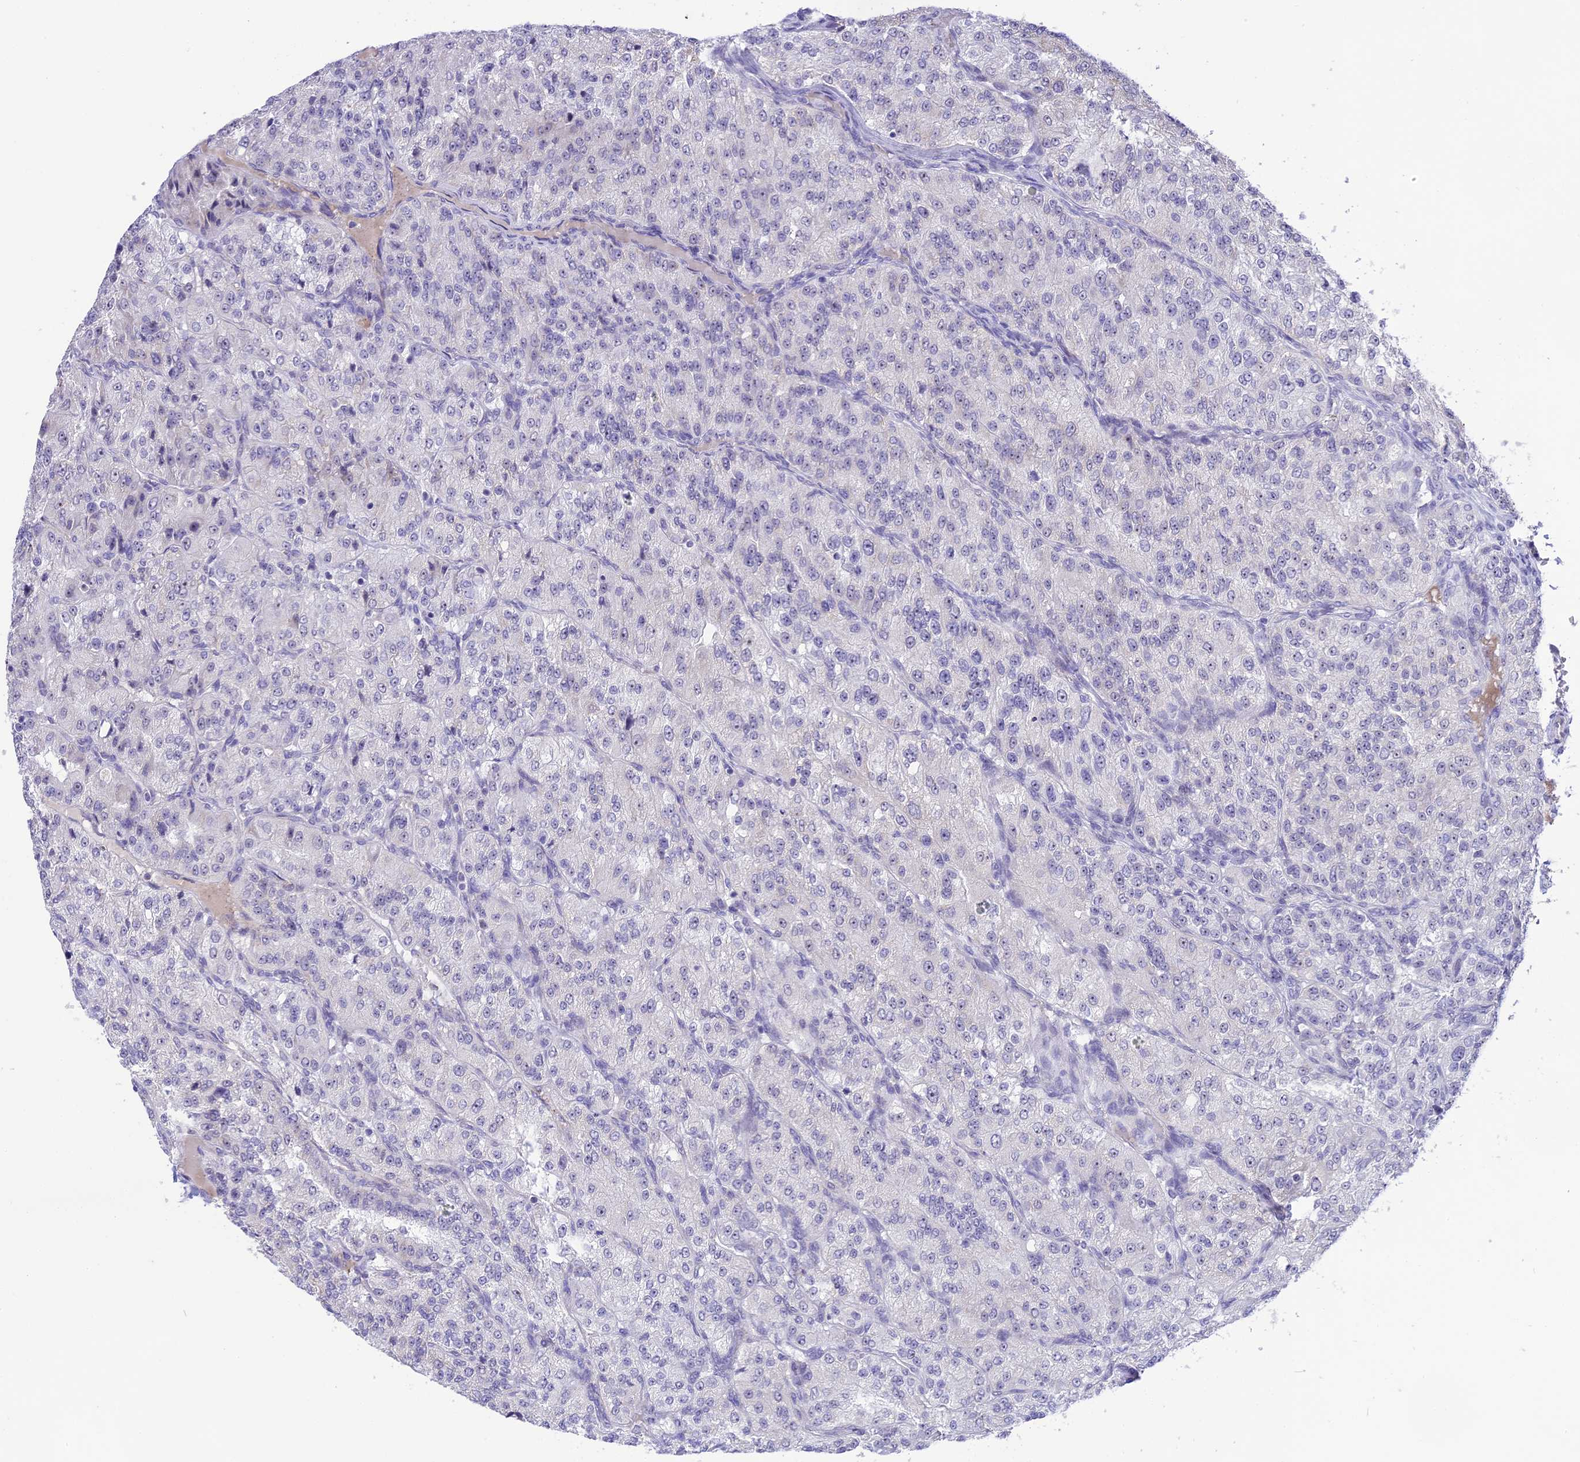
{"staining": {"intensity": "negative", "quantity": "none", "location": "none"}, "tissue": "renal cancer", "cell_type": "Tumor cells", "image_type": "cancer", "snomed": [{"axis": "morphology", "description": "Adenocarcinoma, NOS"}, {"axis": "topography", "description": "Kidney"}], "caption": "Tumor cells are negative for protein expression in human adenocarcinoma (renal).", "gene": "CMSS1", "patient": {"sex": "female", "age": 63}}